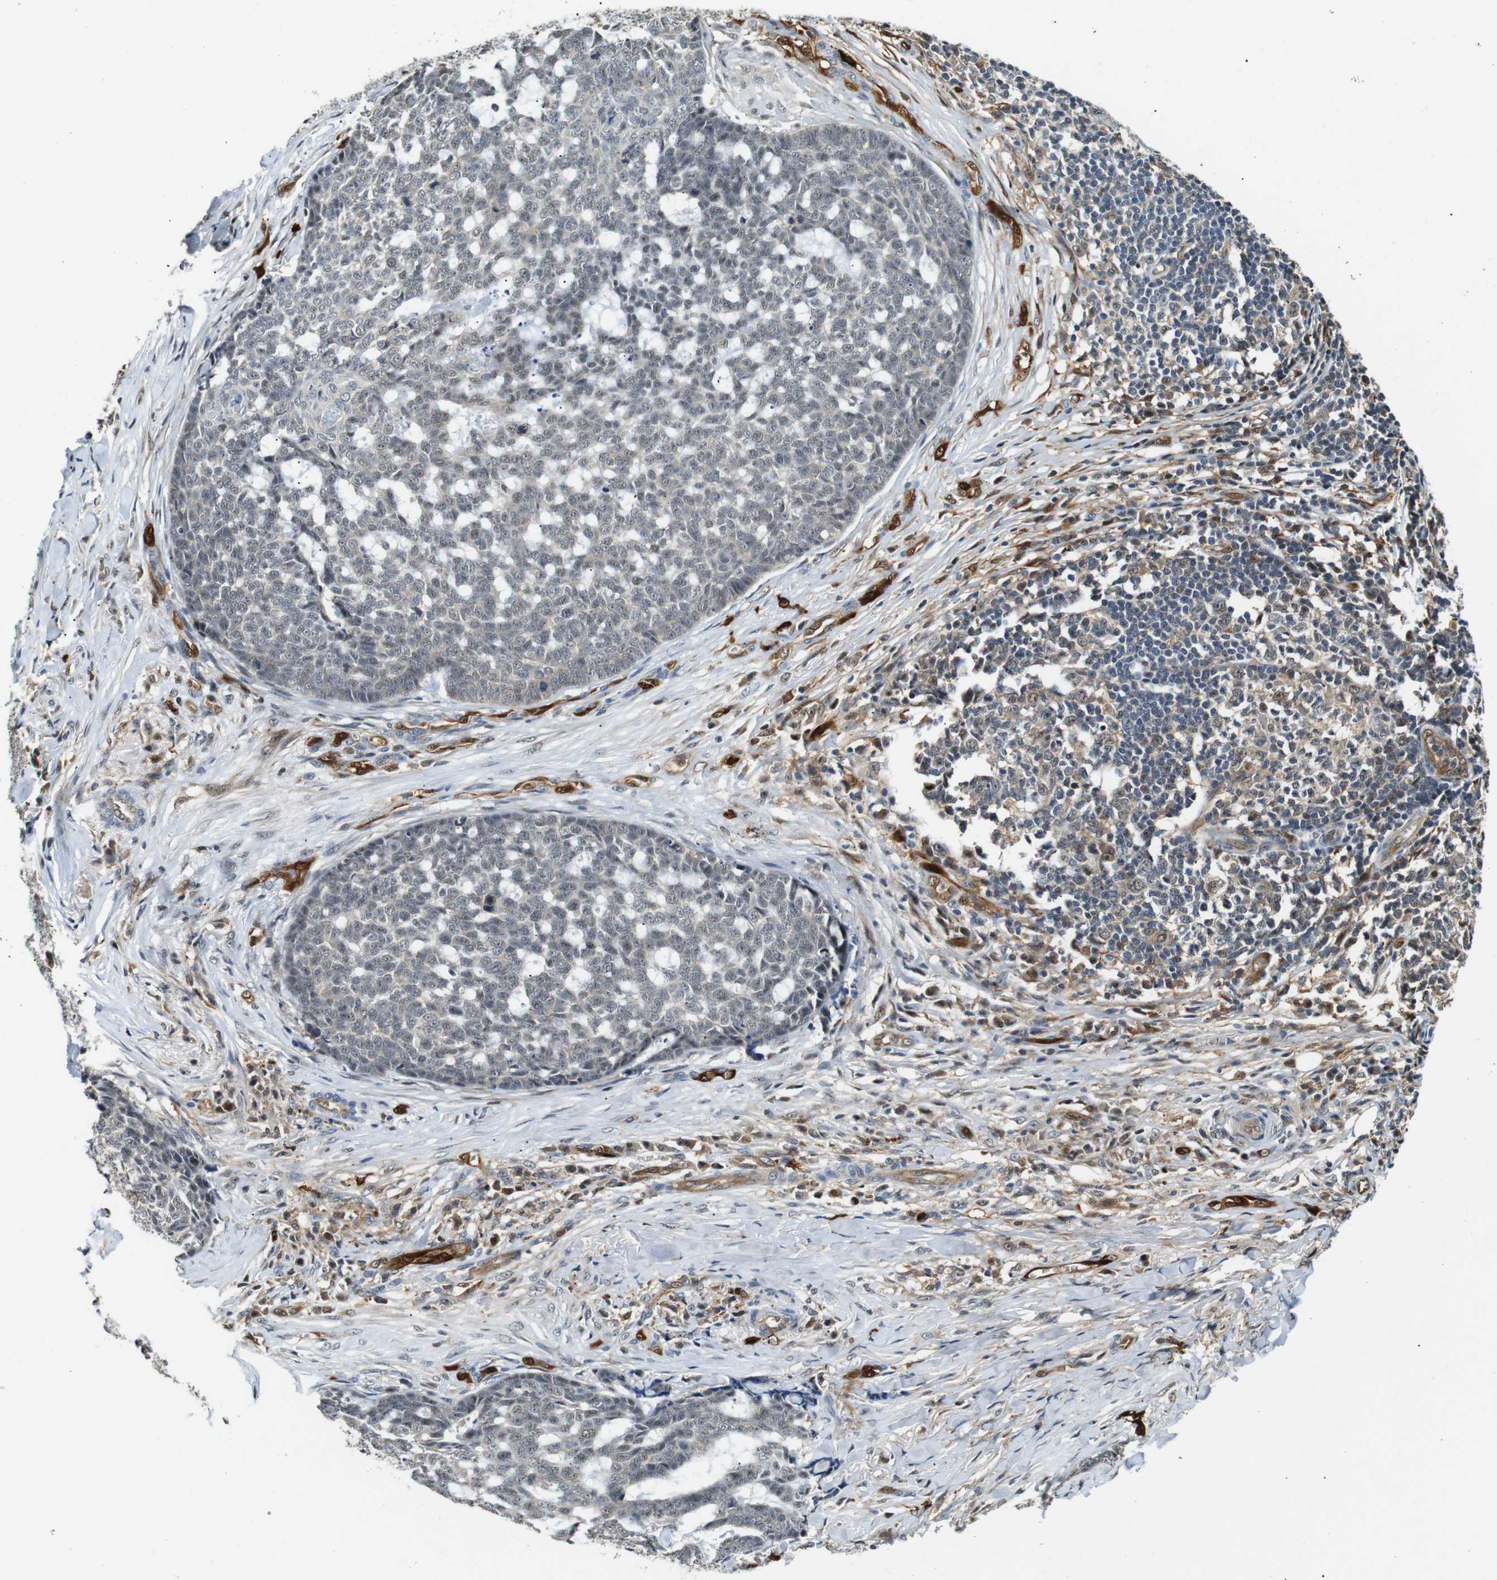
{"staining": {"intensity": "weak", "quantity": "<25%", "location": "nuclear"}, "tissue": "skin cancer", "cell_type": "Tumor cells", "image_type": "cancer", "snomed": [{"axis": "morphology", "description": "Basal cell carcinoma"}, {"axis": "topography", "description": "Skin"}], "caption": "This is an immunohistochemistry image of skin basal cell carcinoma. There is no positivity in tumor cells.", "gene": "LXN", "patient": {"sex": "male", "age": 84}}